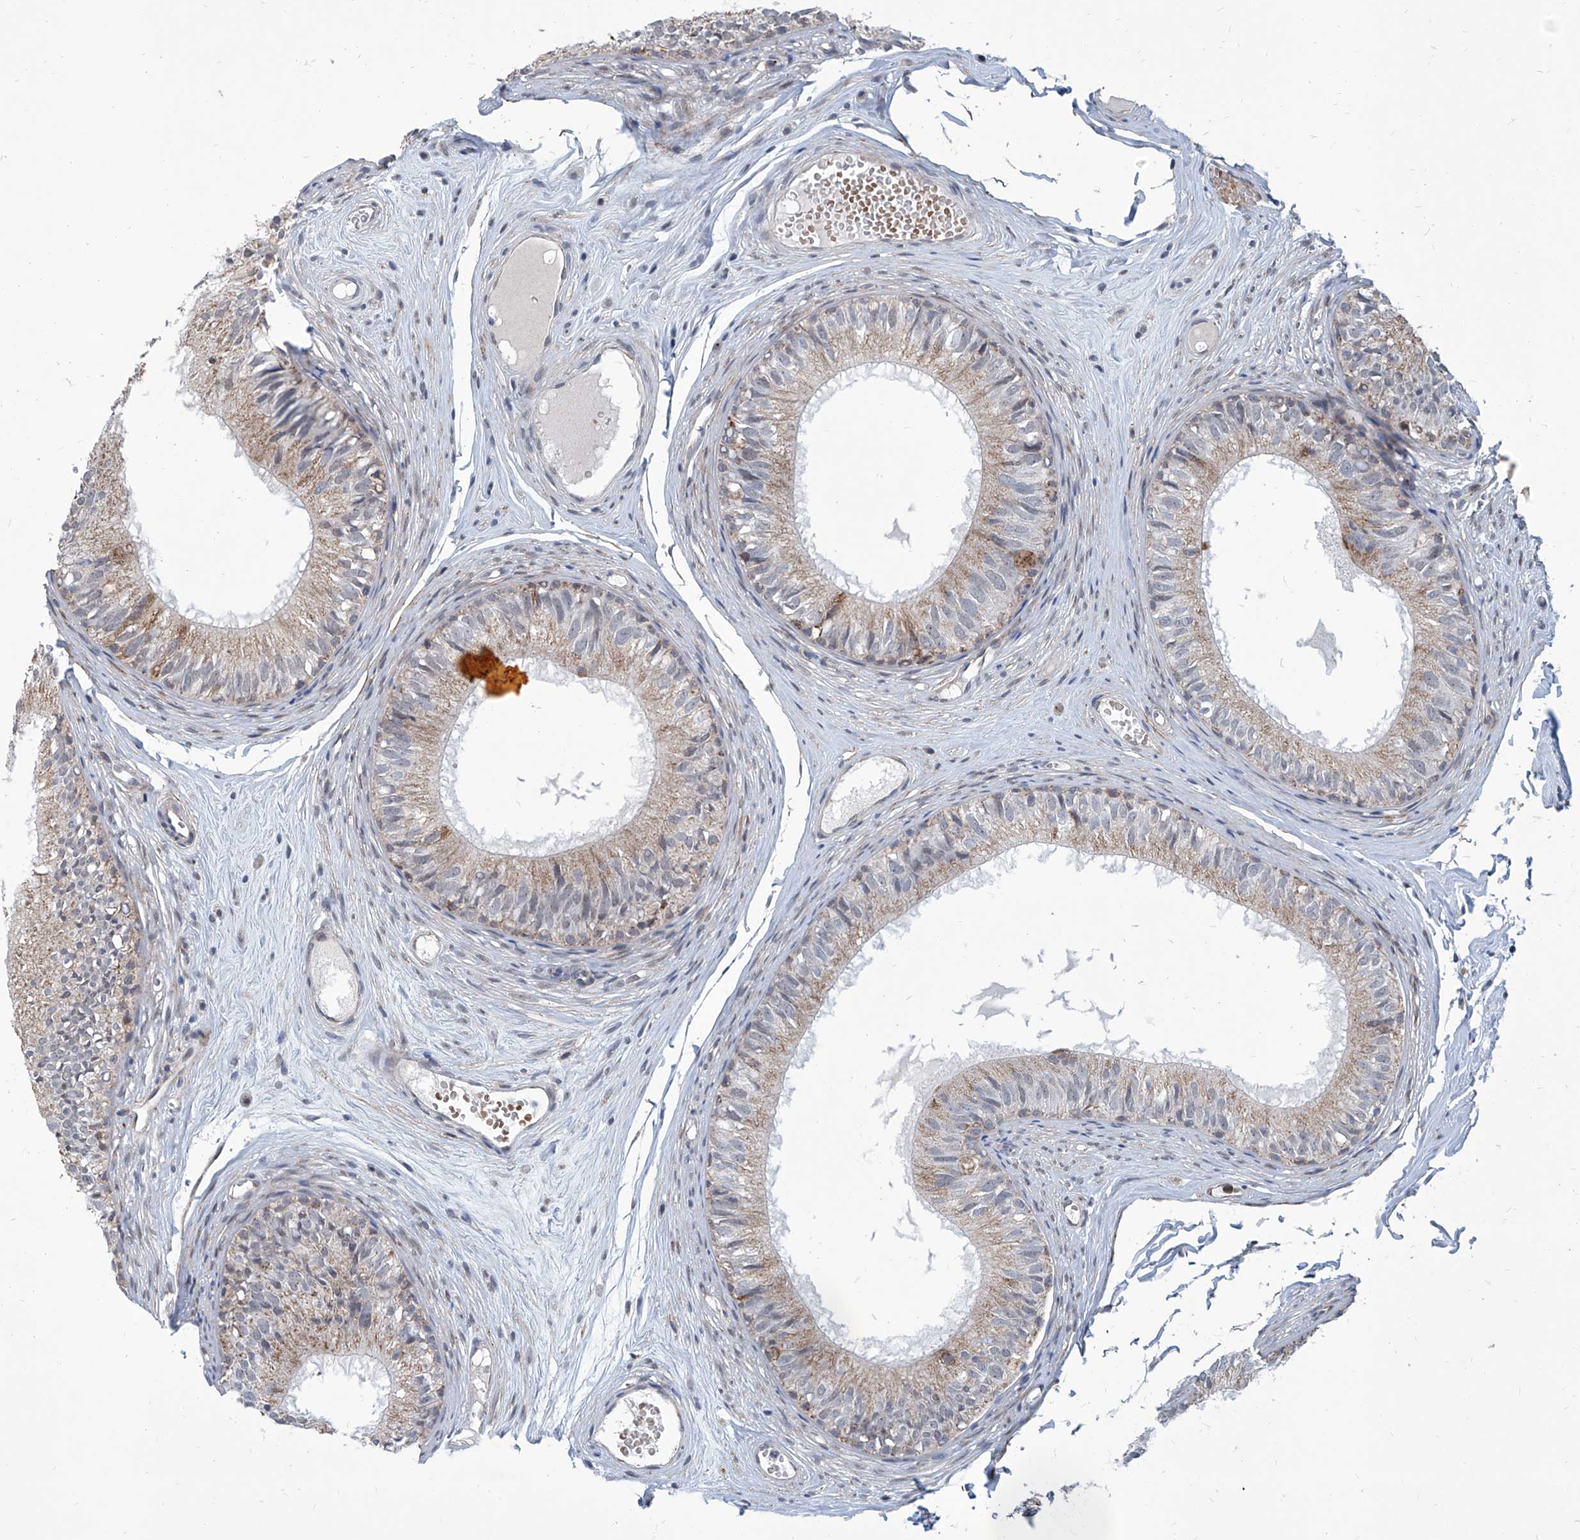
{"staining": {"intensity": "moderate", "quantity": "25%-75%", "location": "cytoplasmic/membranous"}, "tissue": "epididymis", "cell_type": "Glandular cells", "image_type": "normal", "snomed": [{"axis": "morphology", "description": "Normal tissue, NOS"}, {"axis": "morphology", "description": "Seminoma in situ"}, {"axis": "topography", "description": "Testis"}, {"axis": "topography", "description": "Epididymis"}], "caption": "Immunohistochemistry (IHC) (DAB (3,3'-diaminobenzidine)) staining of benign human epididymis displays moderate cytoplasmic/membranous protein positivity in approximately 25%-75% of glandular cells.", "gene": "USP48", "patient": {"sex": "male", "age": 28}}